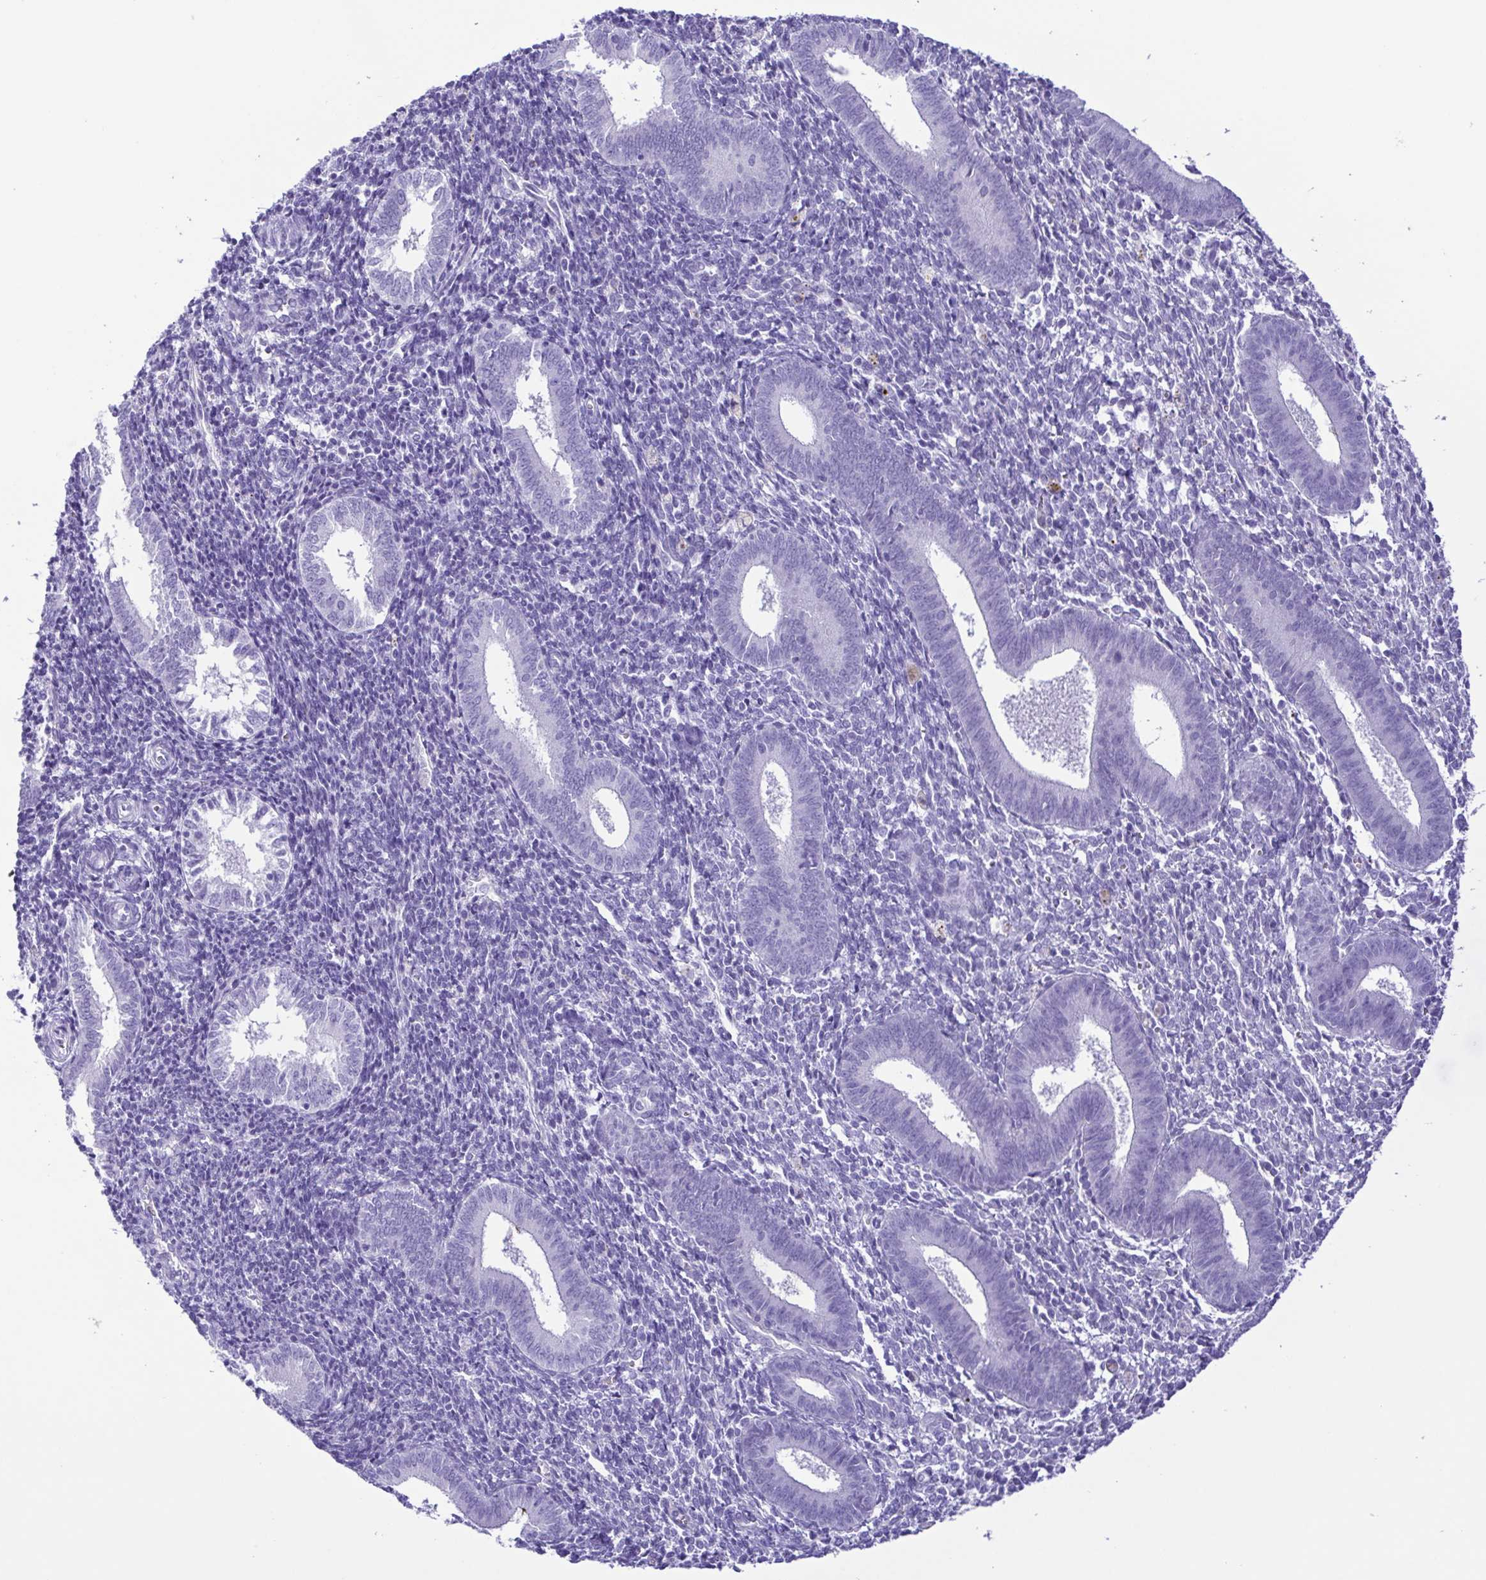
{"staining": {"intensity": "negative", "quantity": "none", "location": "none"}, "tissue": "endometrium", "cell_type": "Cells in endometrial stroma", "image_type": "normal", "snomed": [{"axis": "morphology", "description": "Normal tissue, NOS"}, {"axis": "topography", "description": "Endometrium"}], "caption": "This is an immunohistochemistry histopathology image of benign human endometrium. There is no staining in cells in endometrial stroma.", "gene": "OVGP1", "patient": {"sex": "female", "age": 25}}